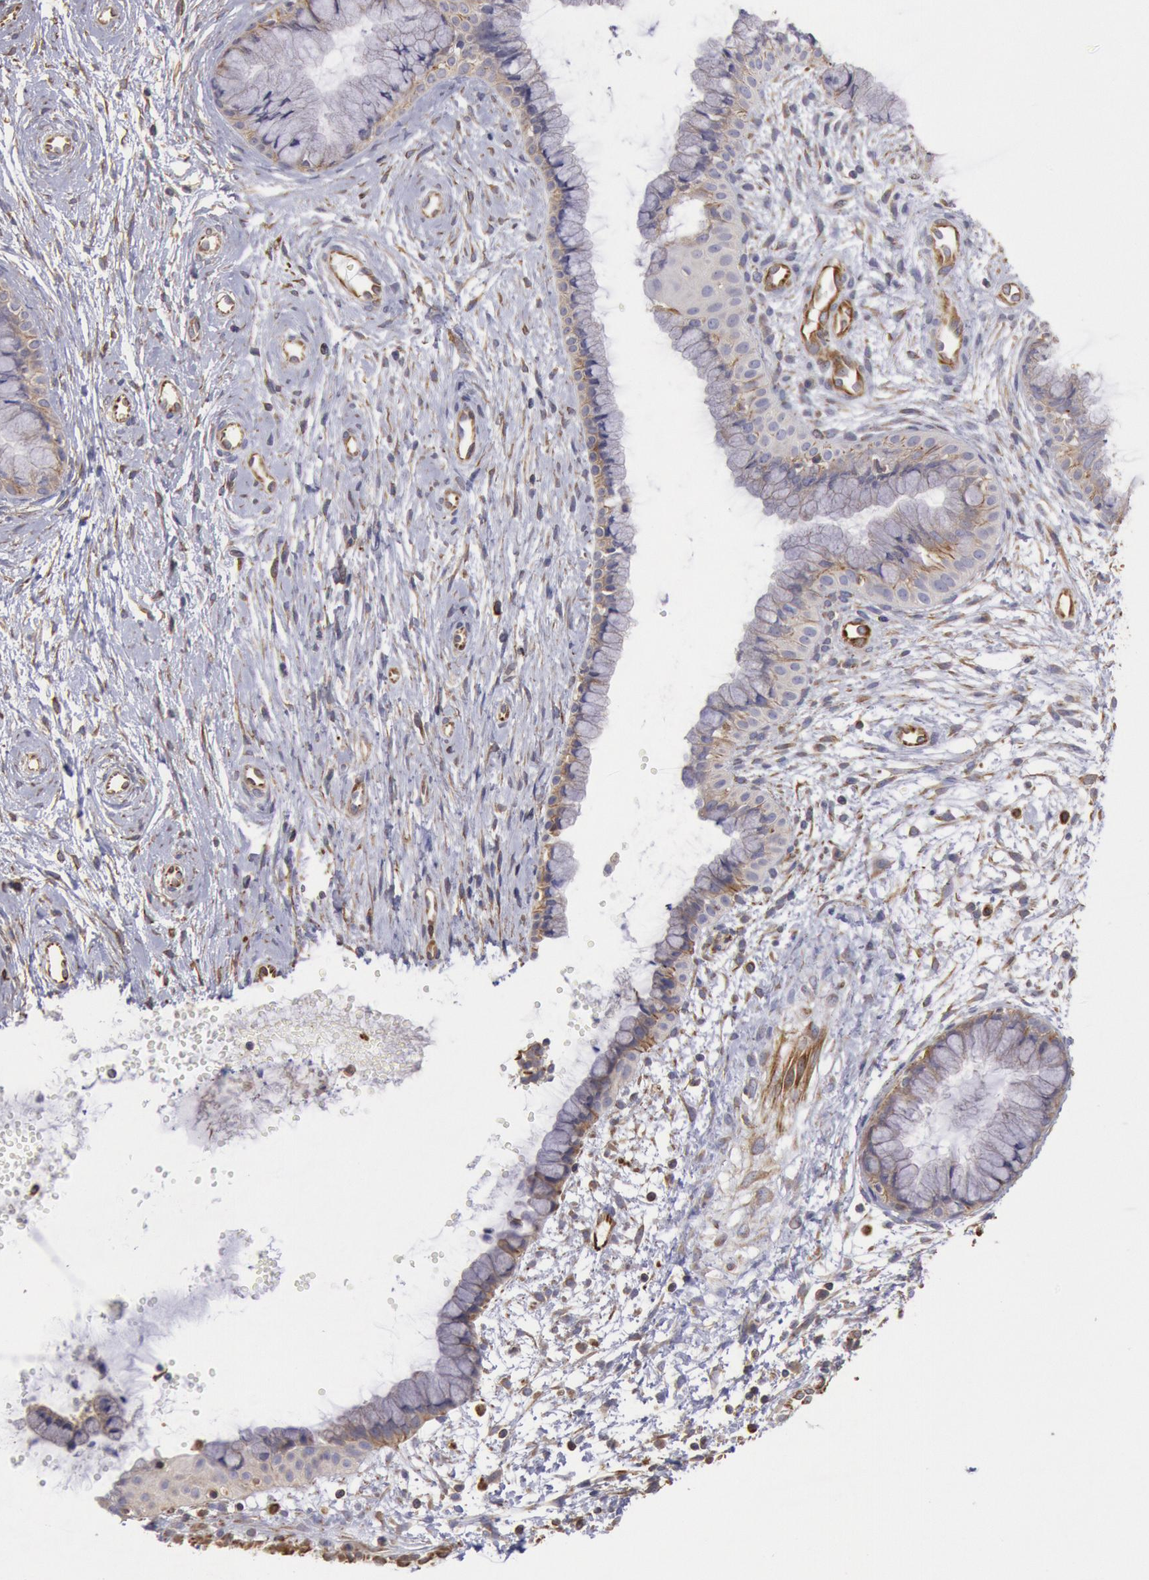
{"staining": {"intensity": "weak", "quantity": "<25%", "location": "cytoplasmic/membranous"}, "tissue": "cervix", "cell_type": "Glandular cells", "image_type": "normal", "snomed": [{"axis": "morphology", "description": "Normal tissue, NOS"}, {"axis": "topography", "description": "Cervix"}], "caption": "Immunohistochemistry histopathology image of benign cervix: cervix stained with DAB (3,3'-diaminobenzidine) displays no significant protein positivity in glandular cells.", "gene": "RNF139", "patient": {"sex": "female", "age": 39}}